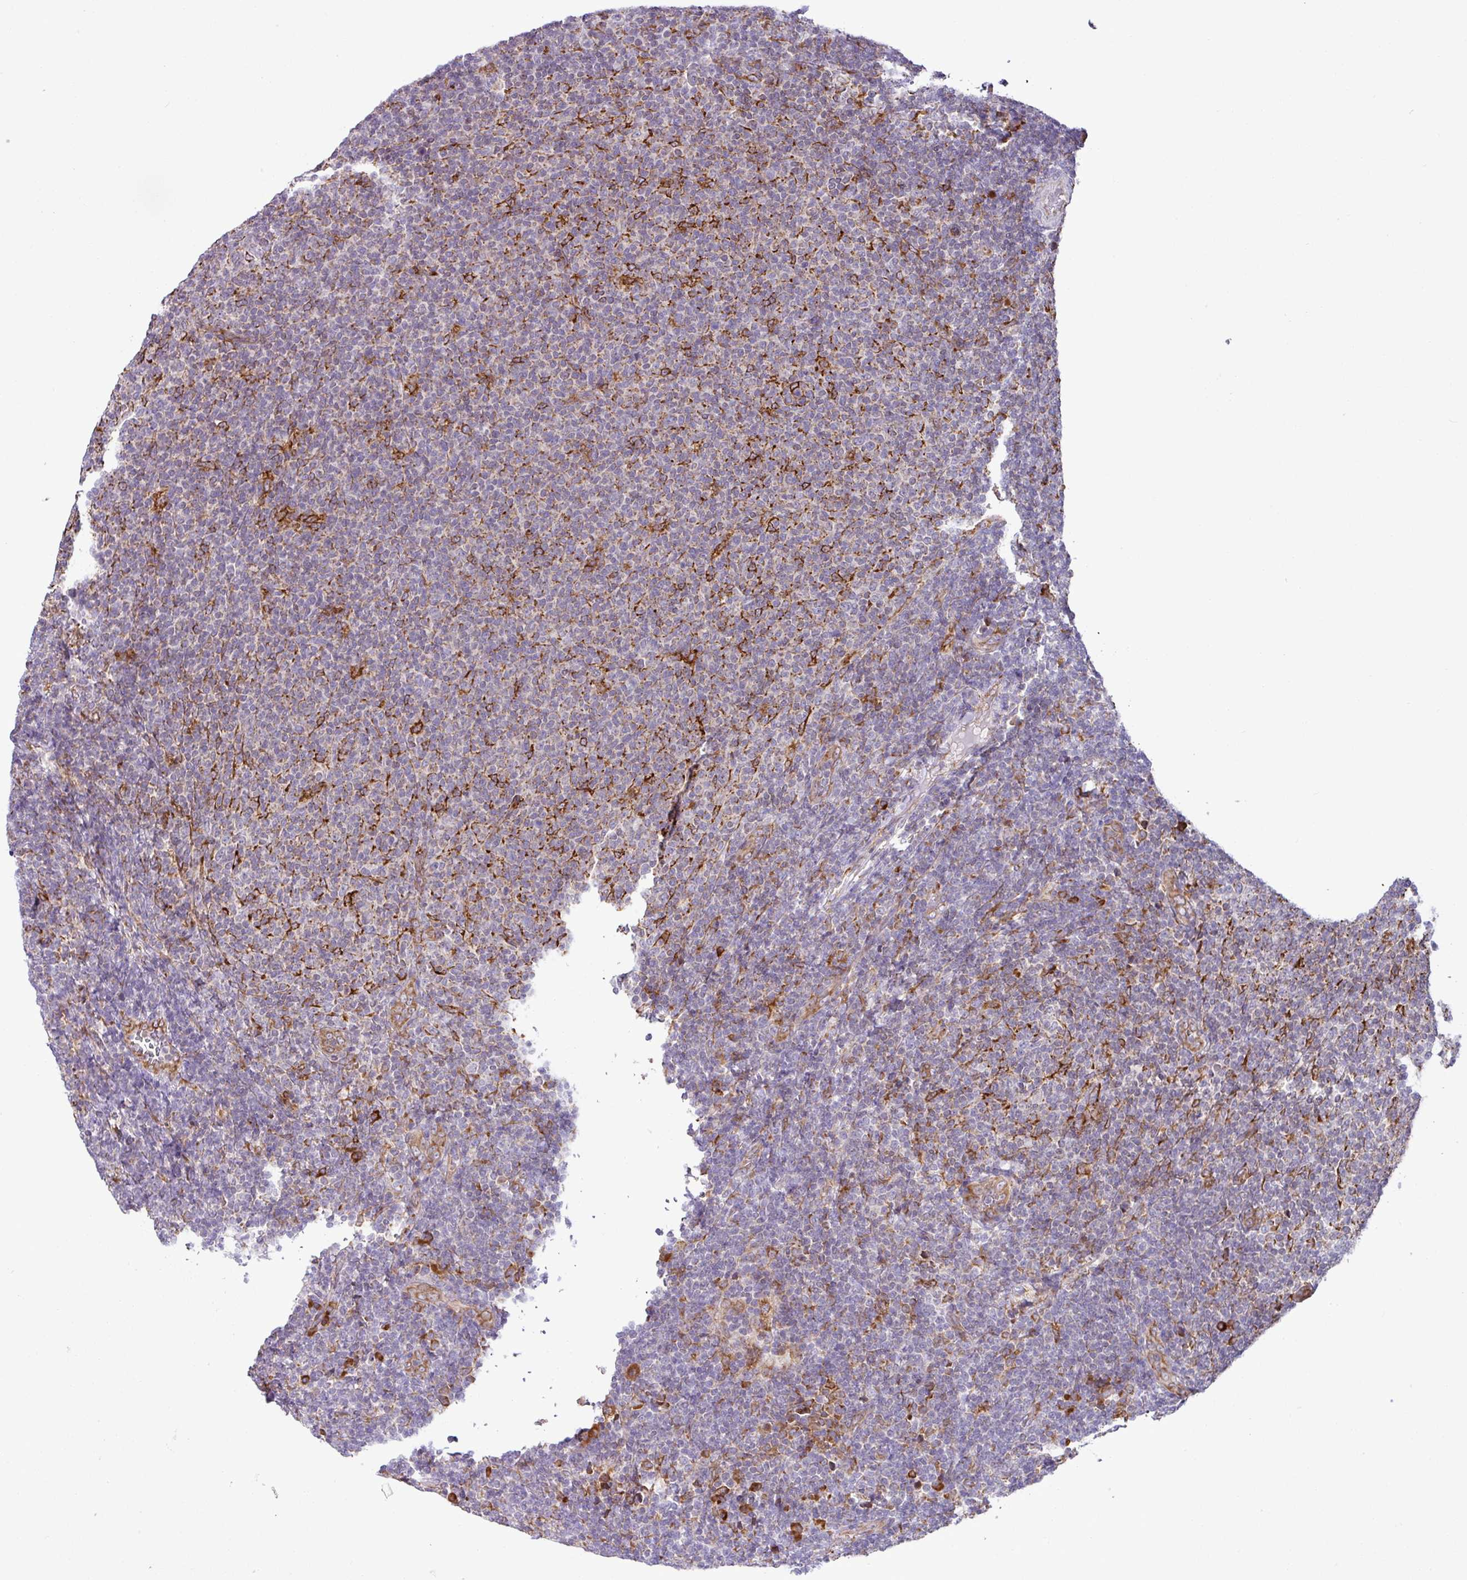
{"staining": {"intensity": "weak", "quantity": "<25%", "location": "cytoplasmic/membranous"}, "tissue": "lymphoma", "cell_type": "Tumor cells", "image_type": "cancer", "snomed": [{"axis": "morphology", "description": "Malignant lymphoma, non-Hodgkin's type, Low grade"}, {"axis": "topography", "description": "Lymph node"}], "caption": "A photomicrograph of lymphoma stained for a protein exhibits no brown staining in tumor cells.", "gene": "SLC39A7", "patient": {"sex": "male", "age": 66}}